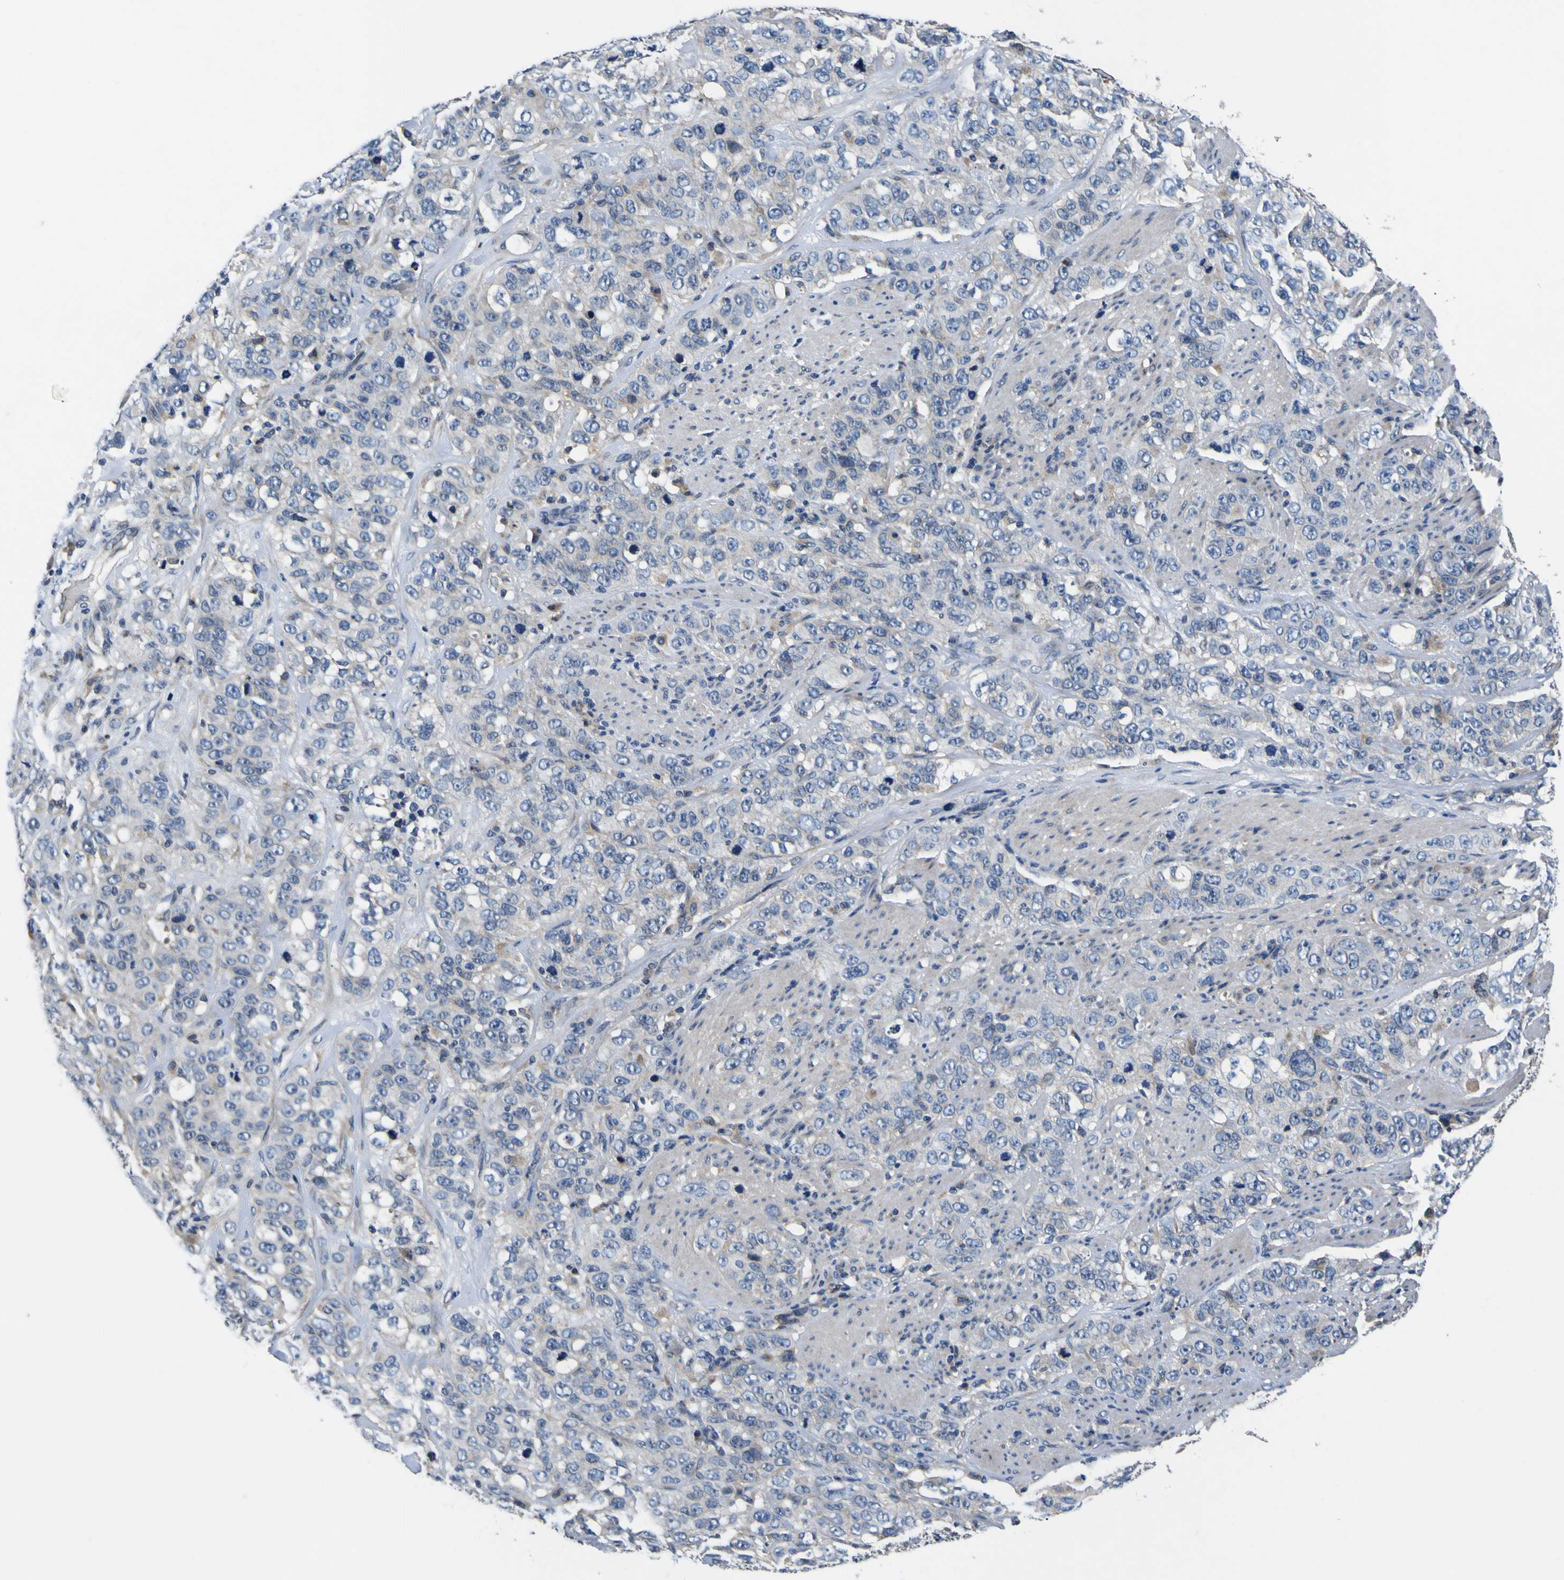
{"staining": {"intensity": "negative", "quantity": "none", "location": "none"}, "tissue": "stomach cancer", "cell_type": "Tumor cells", "image_type": "cancer", "snomed": [{"axis": "morphology", "description": "Adenocarcinoma, NOS"}, {"axis": "topography", "description": "Stomach"}], "caption": "Tumor cells show no significant positivity in adenocarcinoma (stomach). (DAB immunohistochemistry, high magnification).", "gene": "EPHB4", "patient": {"sex": "male", "age": 48}}